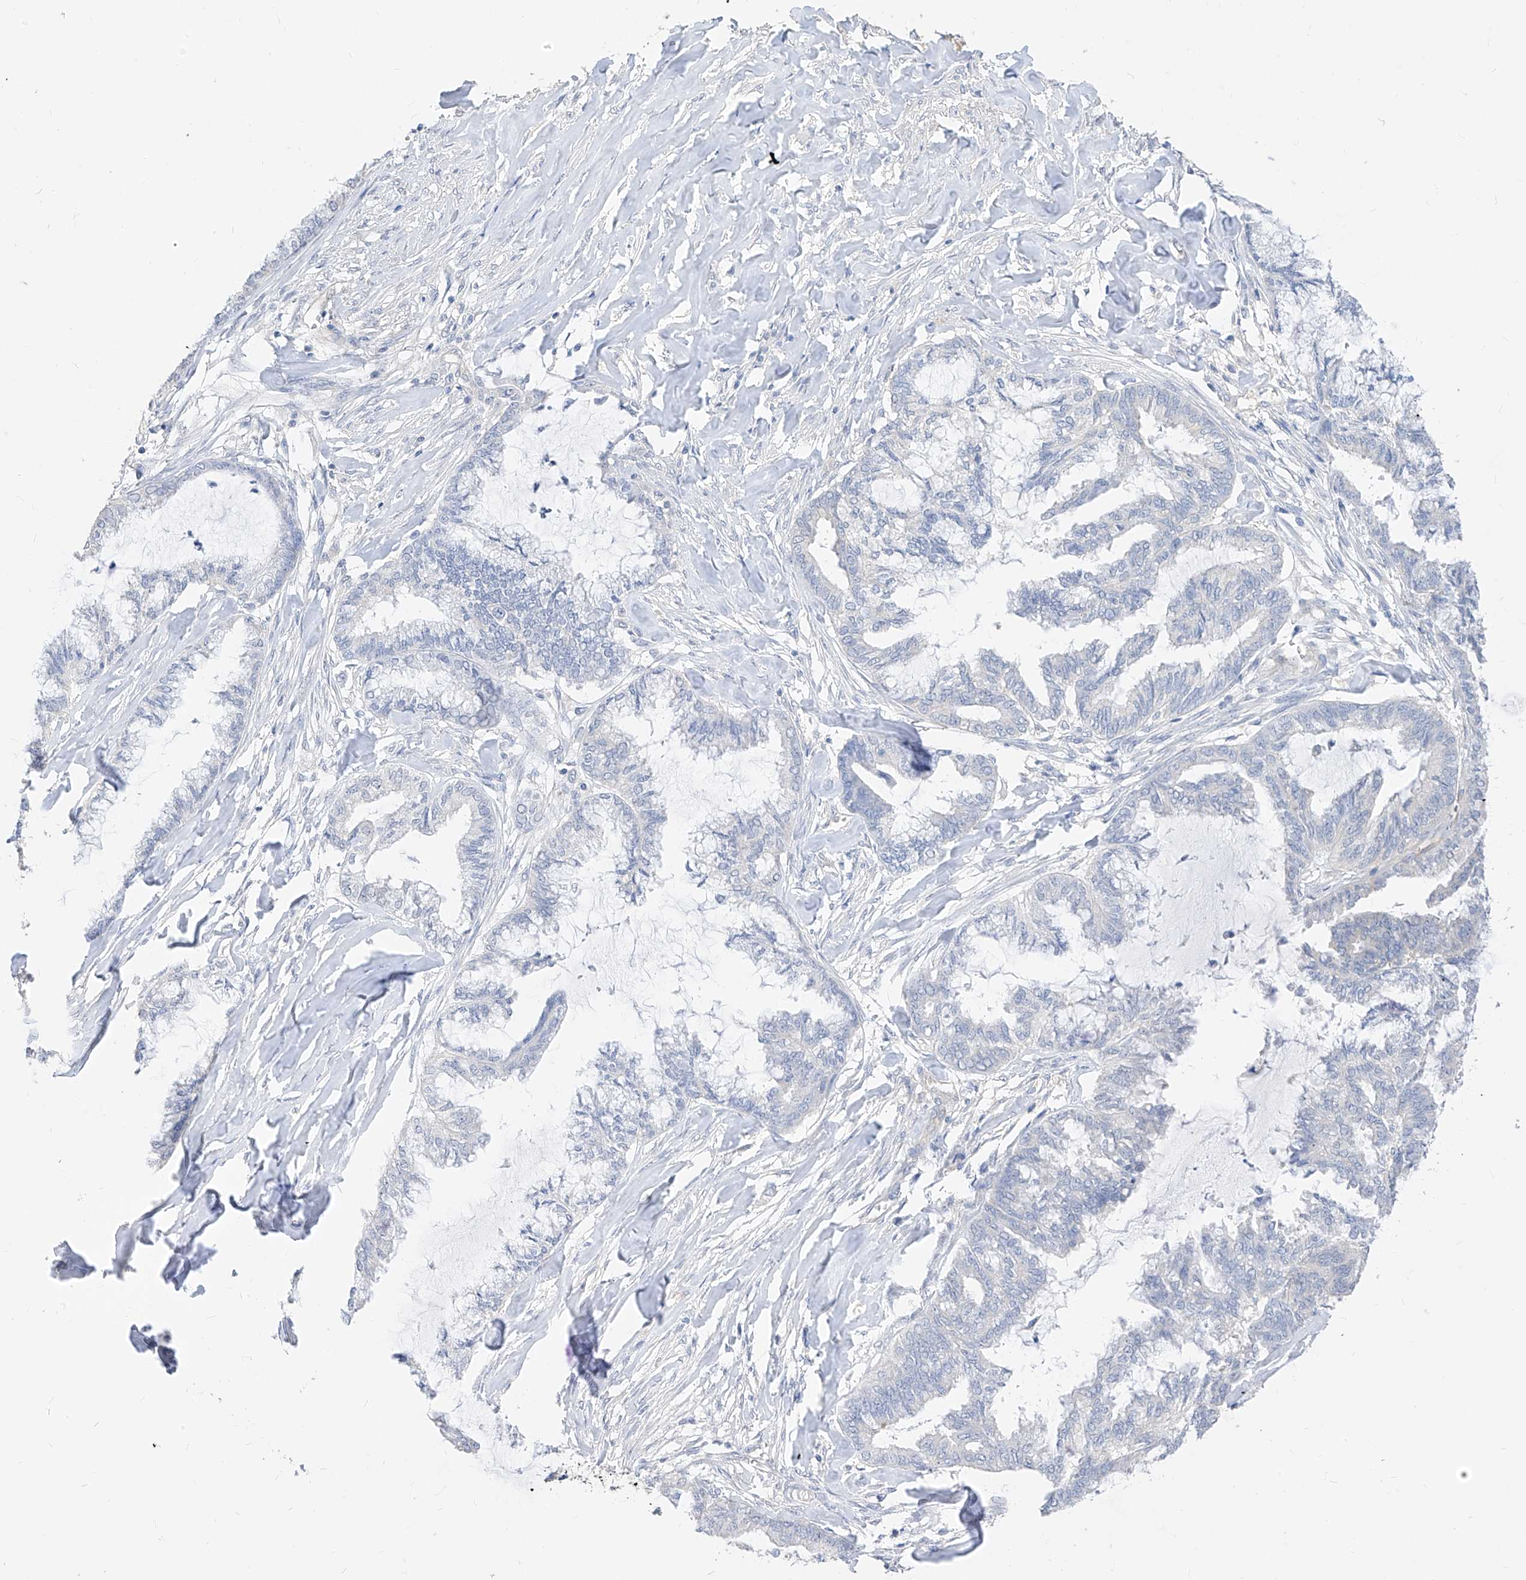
{"staining": {"intensity": "negative", "quantity": "none", "location": "none"}, "tissue": "endometrial cancer", "cell_type": "Tumor cells", "image_type": "cancer", "snomed": [{"axis": "morphology", "description": "Adenocarcinoma, NOS"}, {"axis": "topography", "description": "Endometrium"}], "caption": "DAB (3,3'-diaminobenzidine) immunohistochemical staining of endometrial cancer (adenocarcinoma) shows no significant expression in tumor cells. Nuclei are stained in blue.", "gene": "ZZEF1", "patient": {"sex": "female", "age": 86}}